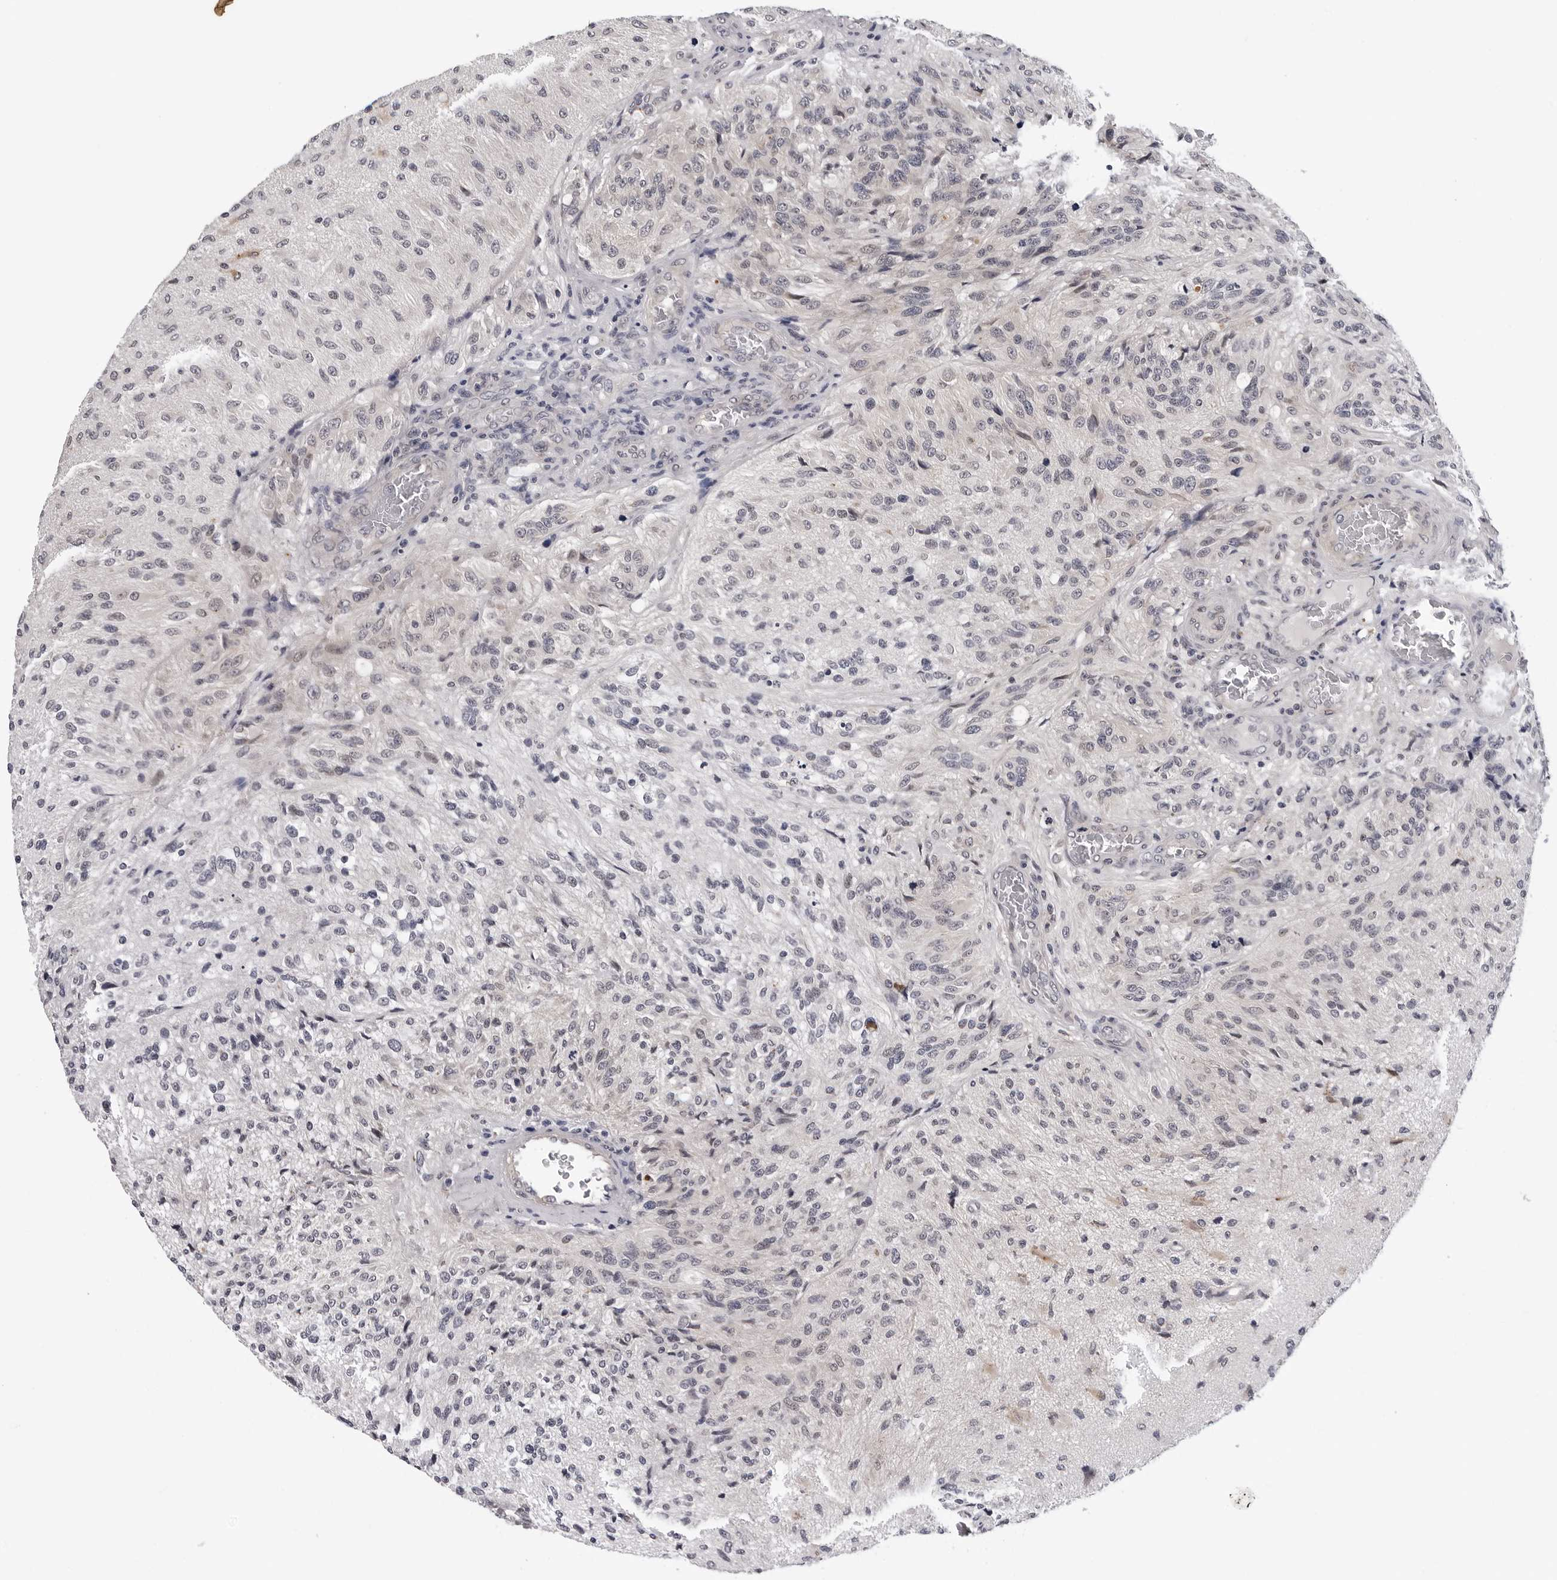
{"staining": {"intensity": "negative", "quantity": "none", "location": "none"}, "tissue": "glioma", "cell_type": "Tumor cells", "image_type": "cancer", "snomed": [{"axis": "morphology", "description": "Normal tissue, NOS"}, {"axis": "morphology", "description": "Glioma, malignant, High grade"}, {"axis": "topography", "description": "Cerebral cortex"}], "caption": "Malignant high-grade glioma was stained to show a protein in brown. There is no significant expression in tumor cells.", "gene": "KIAA1614", "patient": {"sex": "male", "age": 77}}